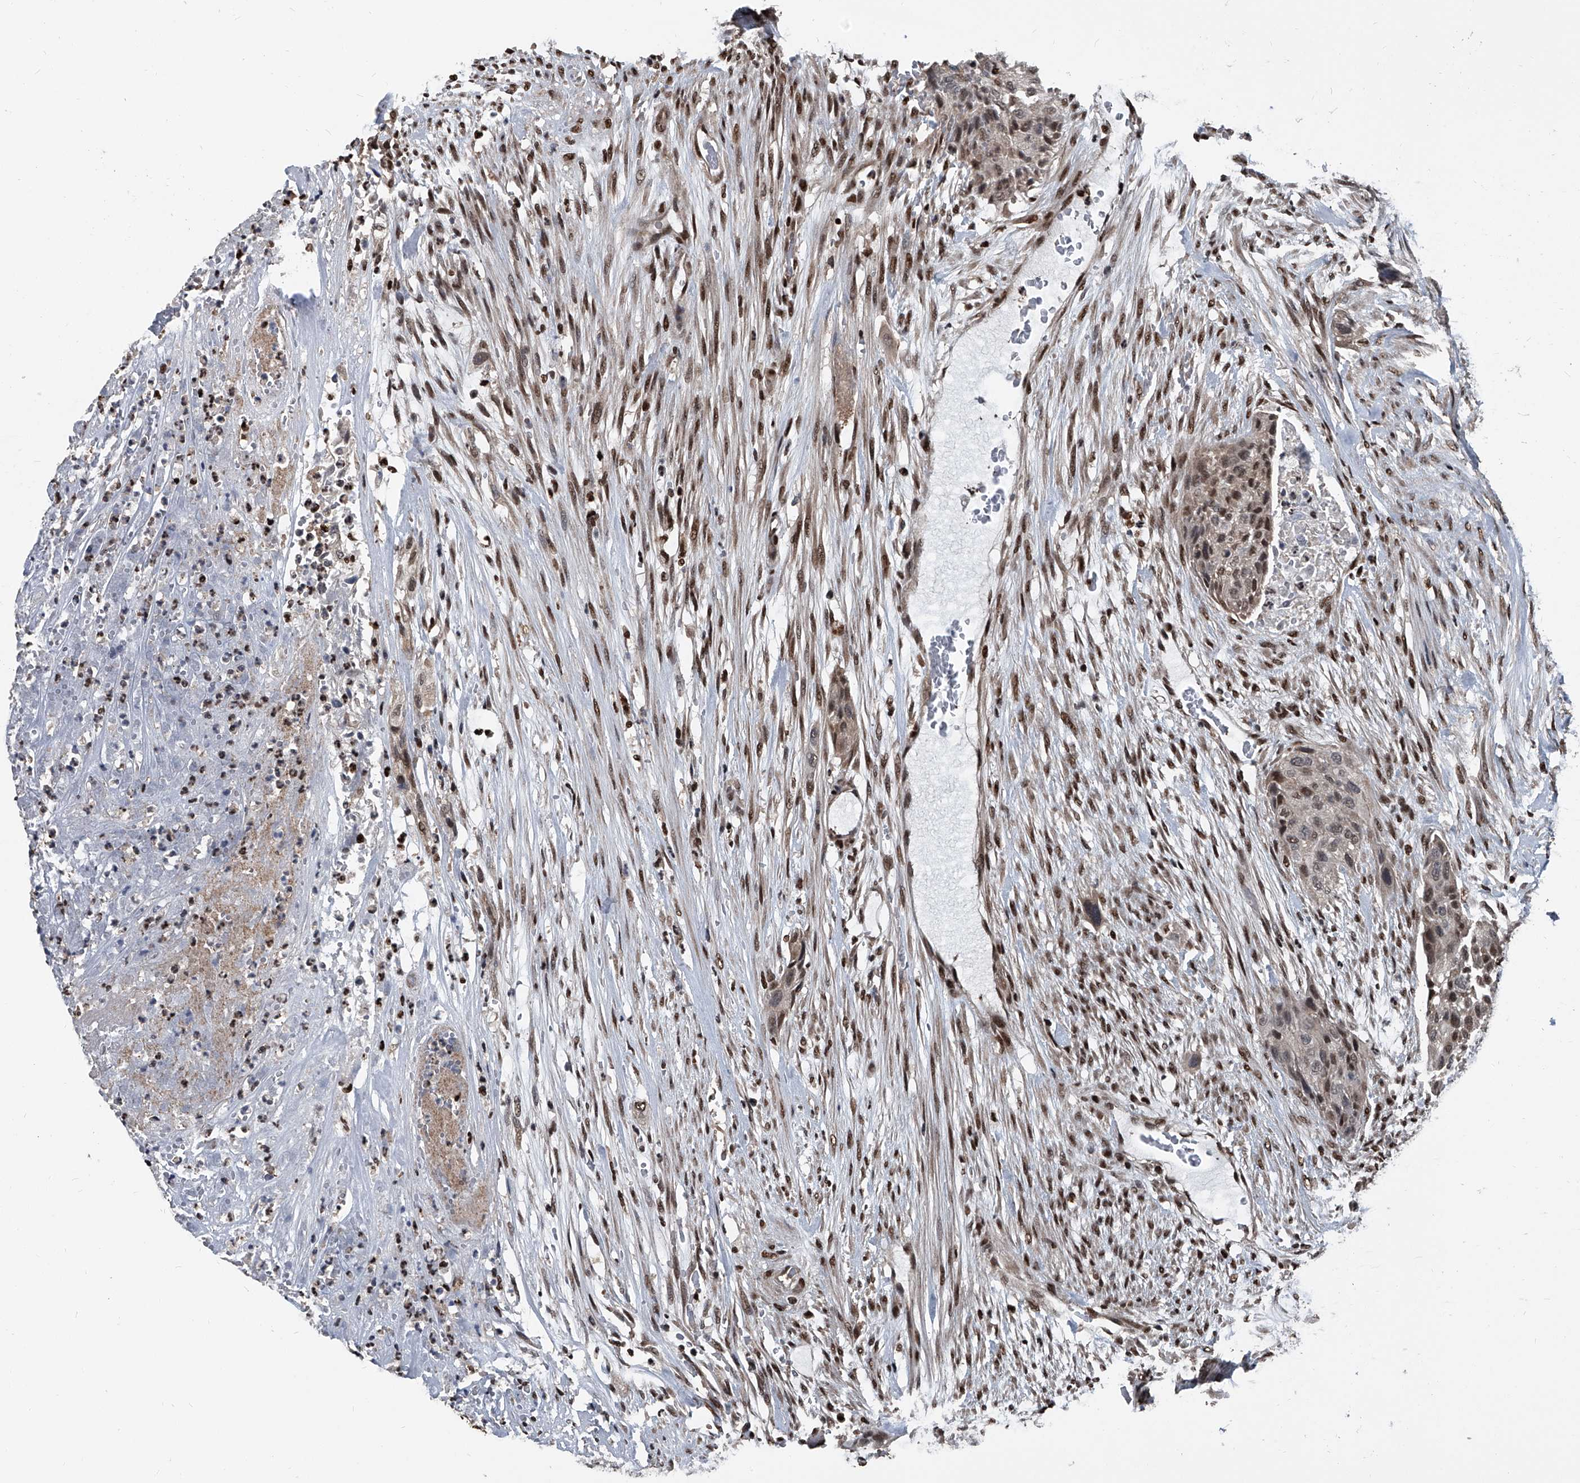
{"staining": {"intensity": "weak", "quantity": ">75%", "location": "nuclear"}, "tissue": "urothelial cancer", "cell_type": "Tumor cells", "image_type": "cancer", "snomed": [{"axis": "morphology", "description": "Urothelial carcinoma, High grade"}, {"axis": "topography", "description": "Urinary bladder"}], "caption": "Immunohistochemistry histopathology image of human urothelial cancer stained for a protein (brown), which displays low levels of weak nuclear positivity in about >75% of tumor cells.", "gene": "FKBP5", "patient": {"sex": "male", "age": 35}}